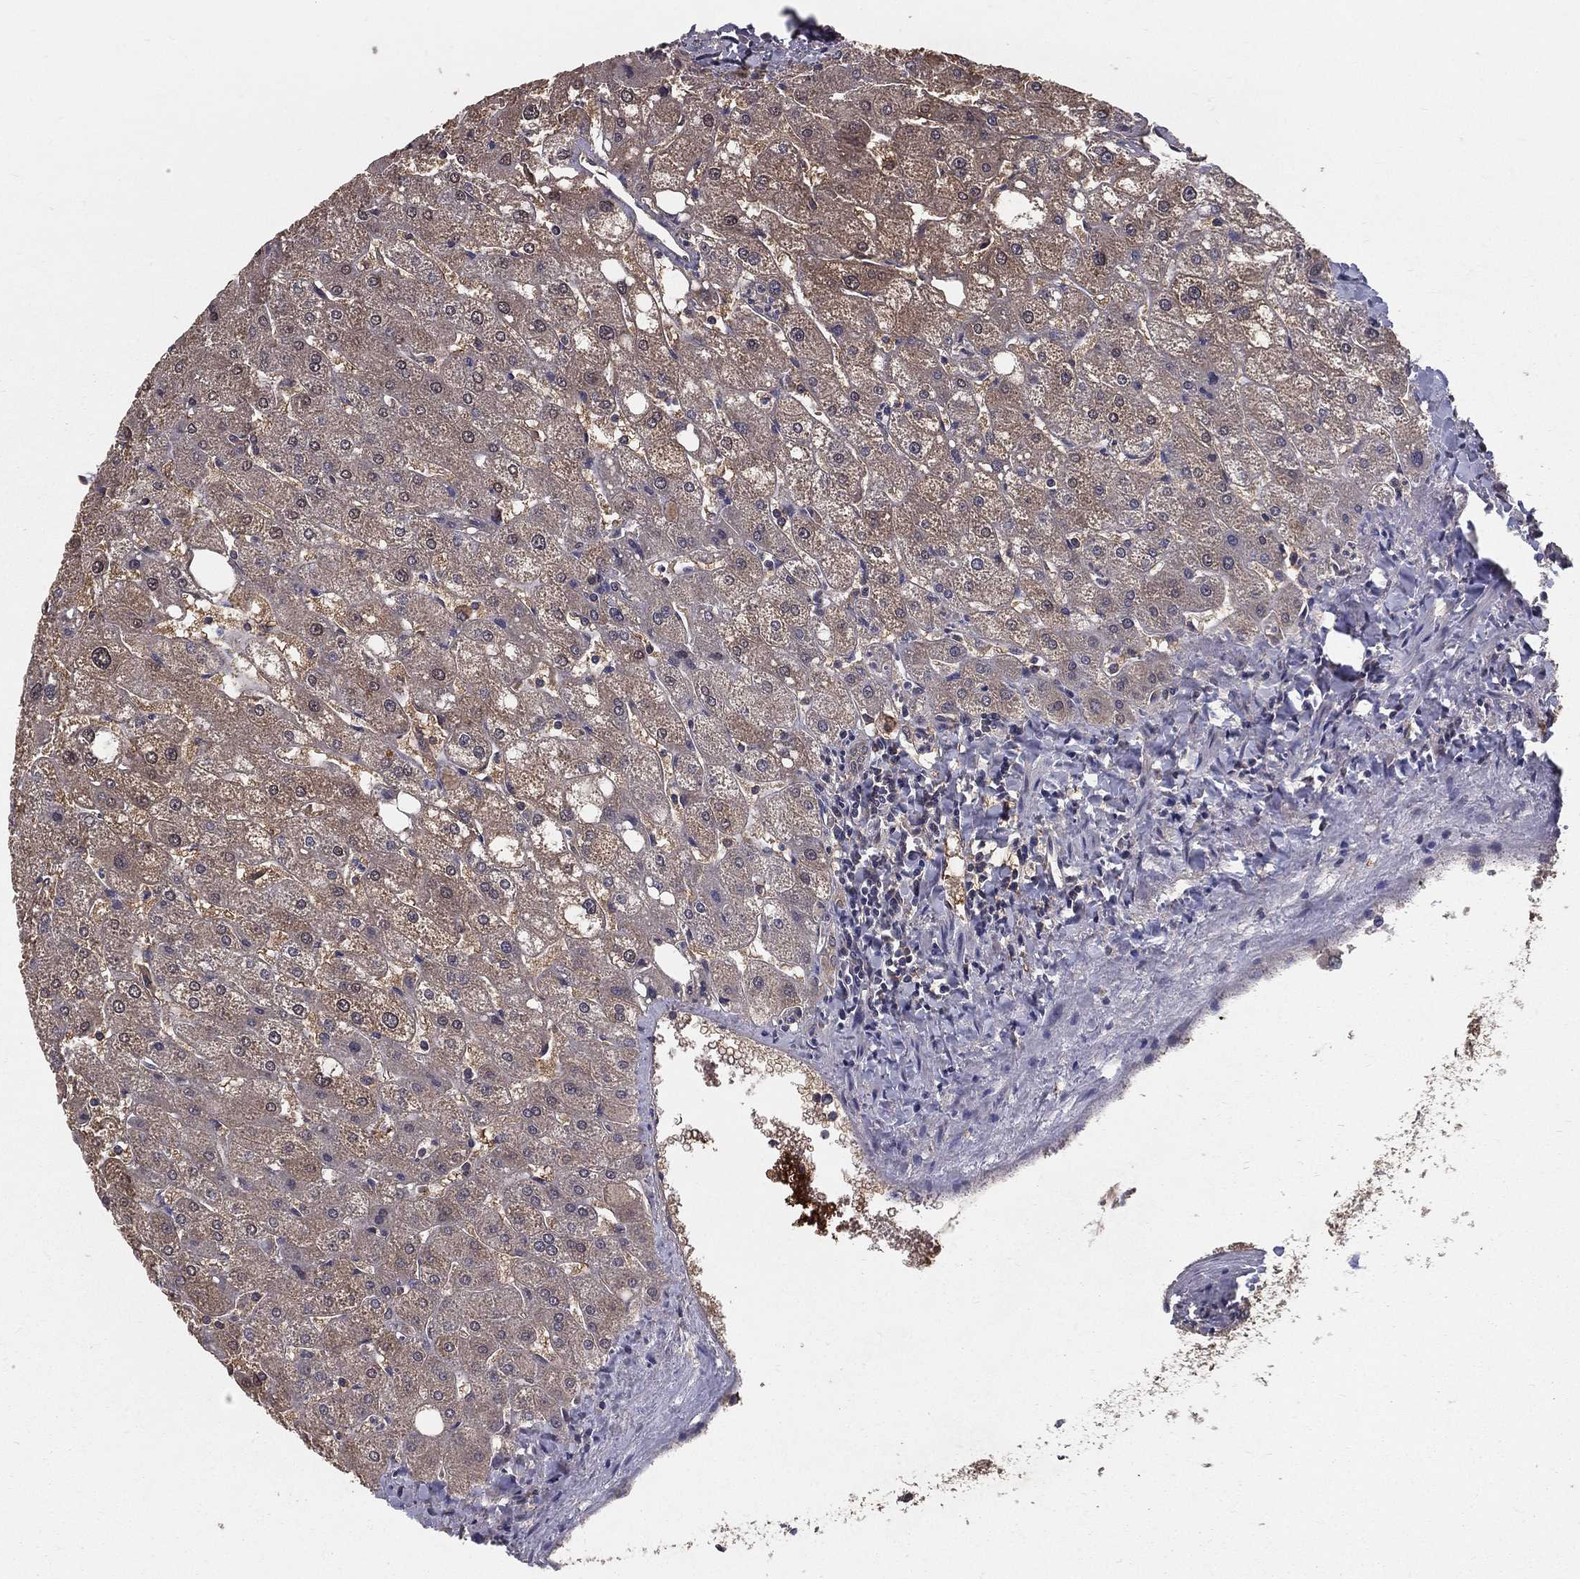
{"staining": {"intensity": "negative", "quantity": "none", "location": "none"}, "tissue": "liver", "cell_type": "Cholangiocytes", "image_type": "normal", "snomed": [{"axis": "morphology", "description": "Normal tissue, NOS"}, {"axis": "topography", "description": "Liver"}], "caption": "Immunohistochemistry of benign liver demonstrates no expression in cholangiocytes.", "gene": "CARM1", "patient": {"sex": "male", "age": 67}}